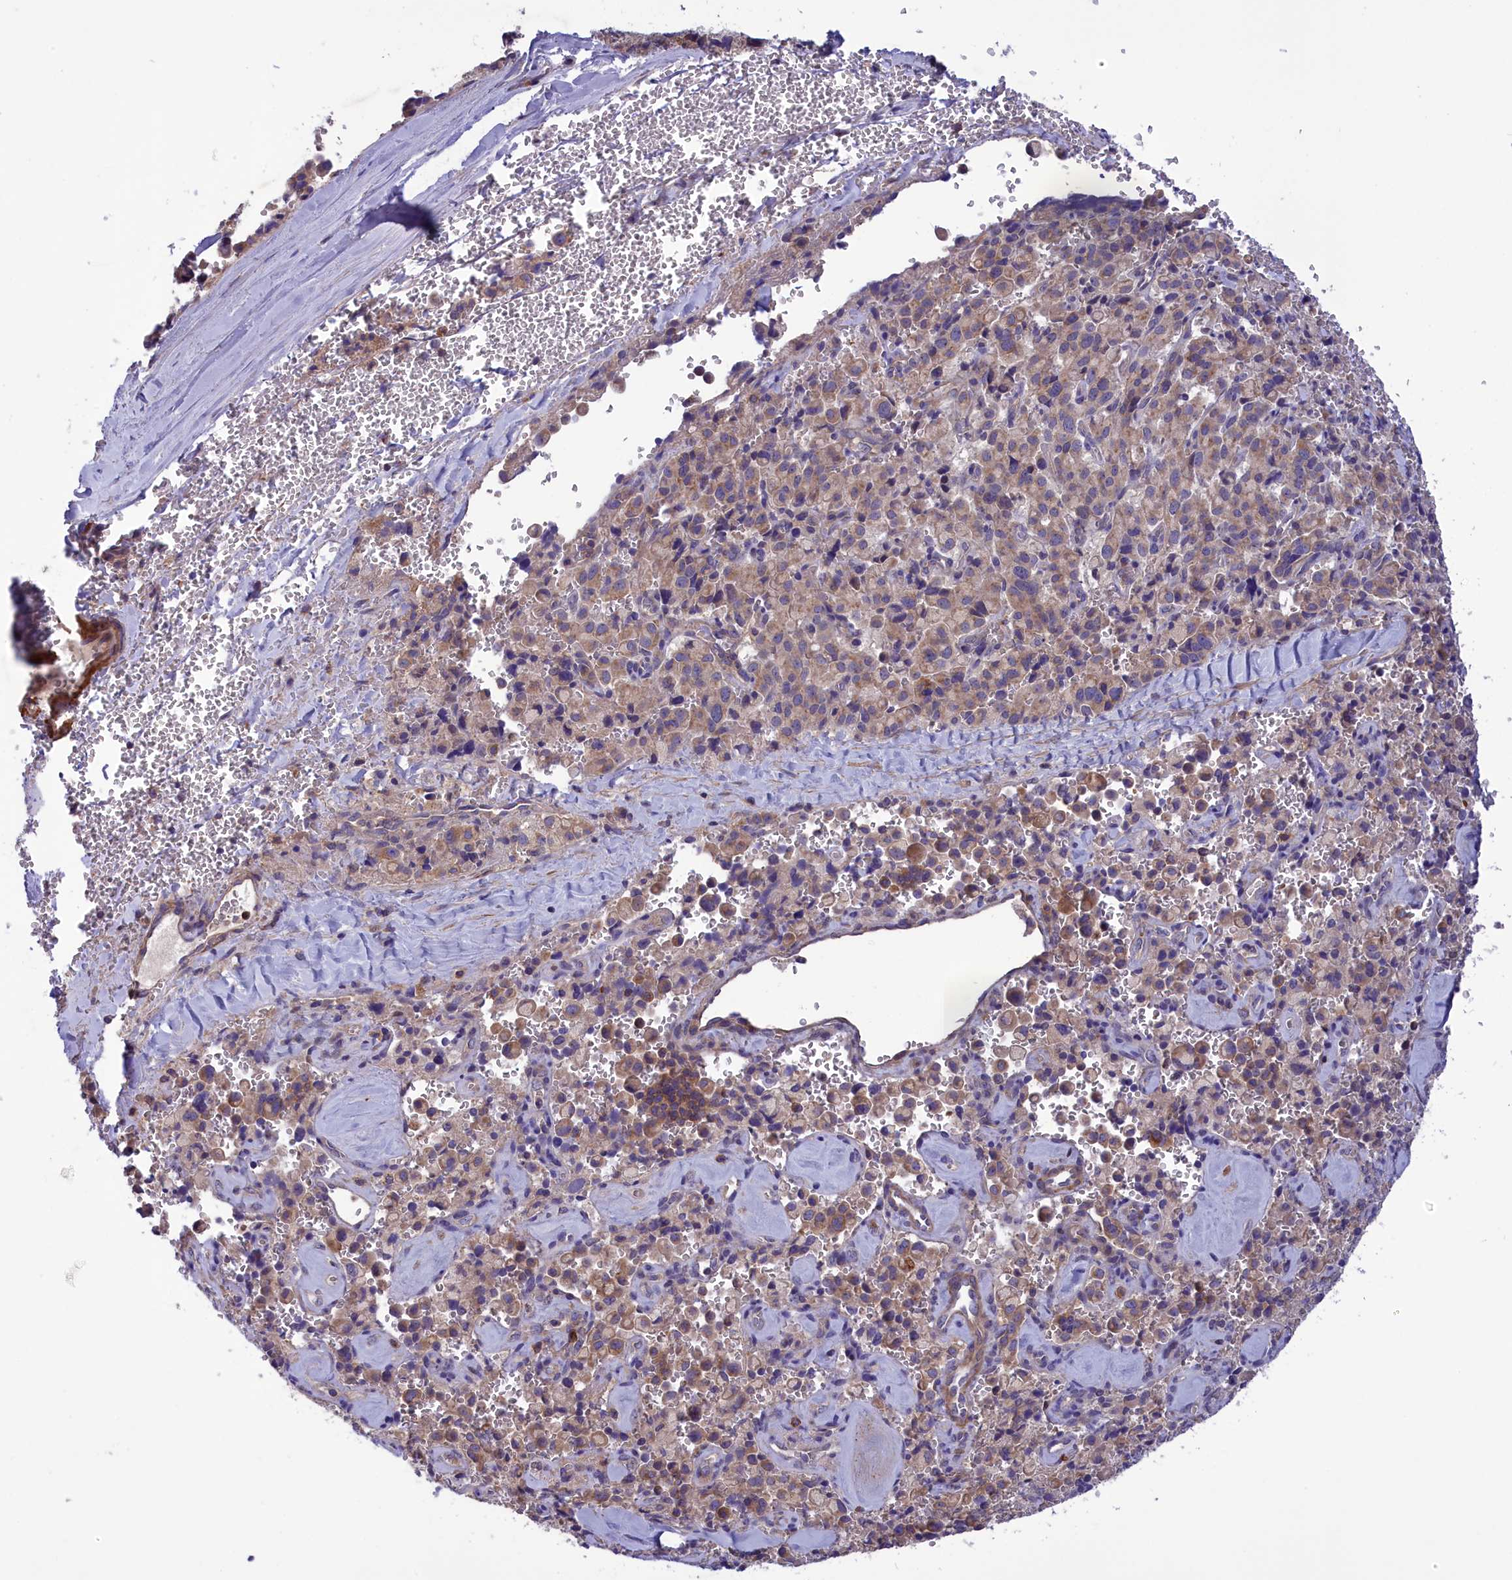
{"staining": {"intensity": "moderate", "quantity": ">75%", "location": "cytoplasmic/membranous"}, "tissue": "pancreatic cancer", "cell_type": "Tumor cells", "image_type": "cancer", "snomed": [{"axis": "morphology", "description": "Adenocarcinoma, NOS"}, {"axis": "topography", "description": "Pancreas"}], "caption": "Moderate cytoplasmic/membranous expression is present in approximately >75% of tumor cells in pancreatic cancer. (DAB (3,3'-diaminobenzidine) IHC, brown staining for protein, blue staining for nuclei).", "gene": "AMDHD2", "patient": {"sex": "male", "age": 65}}